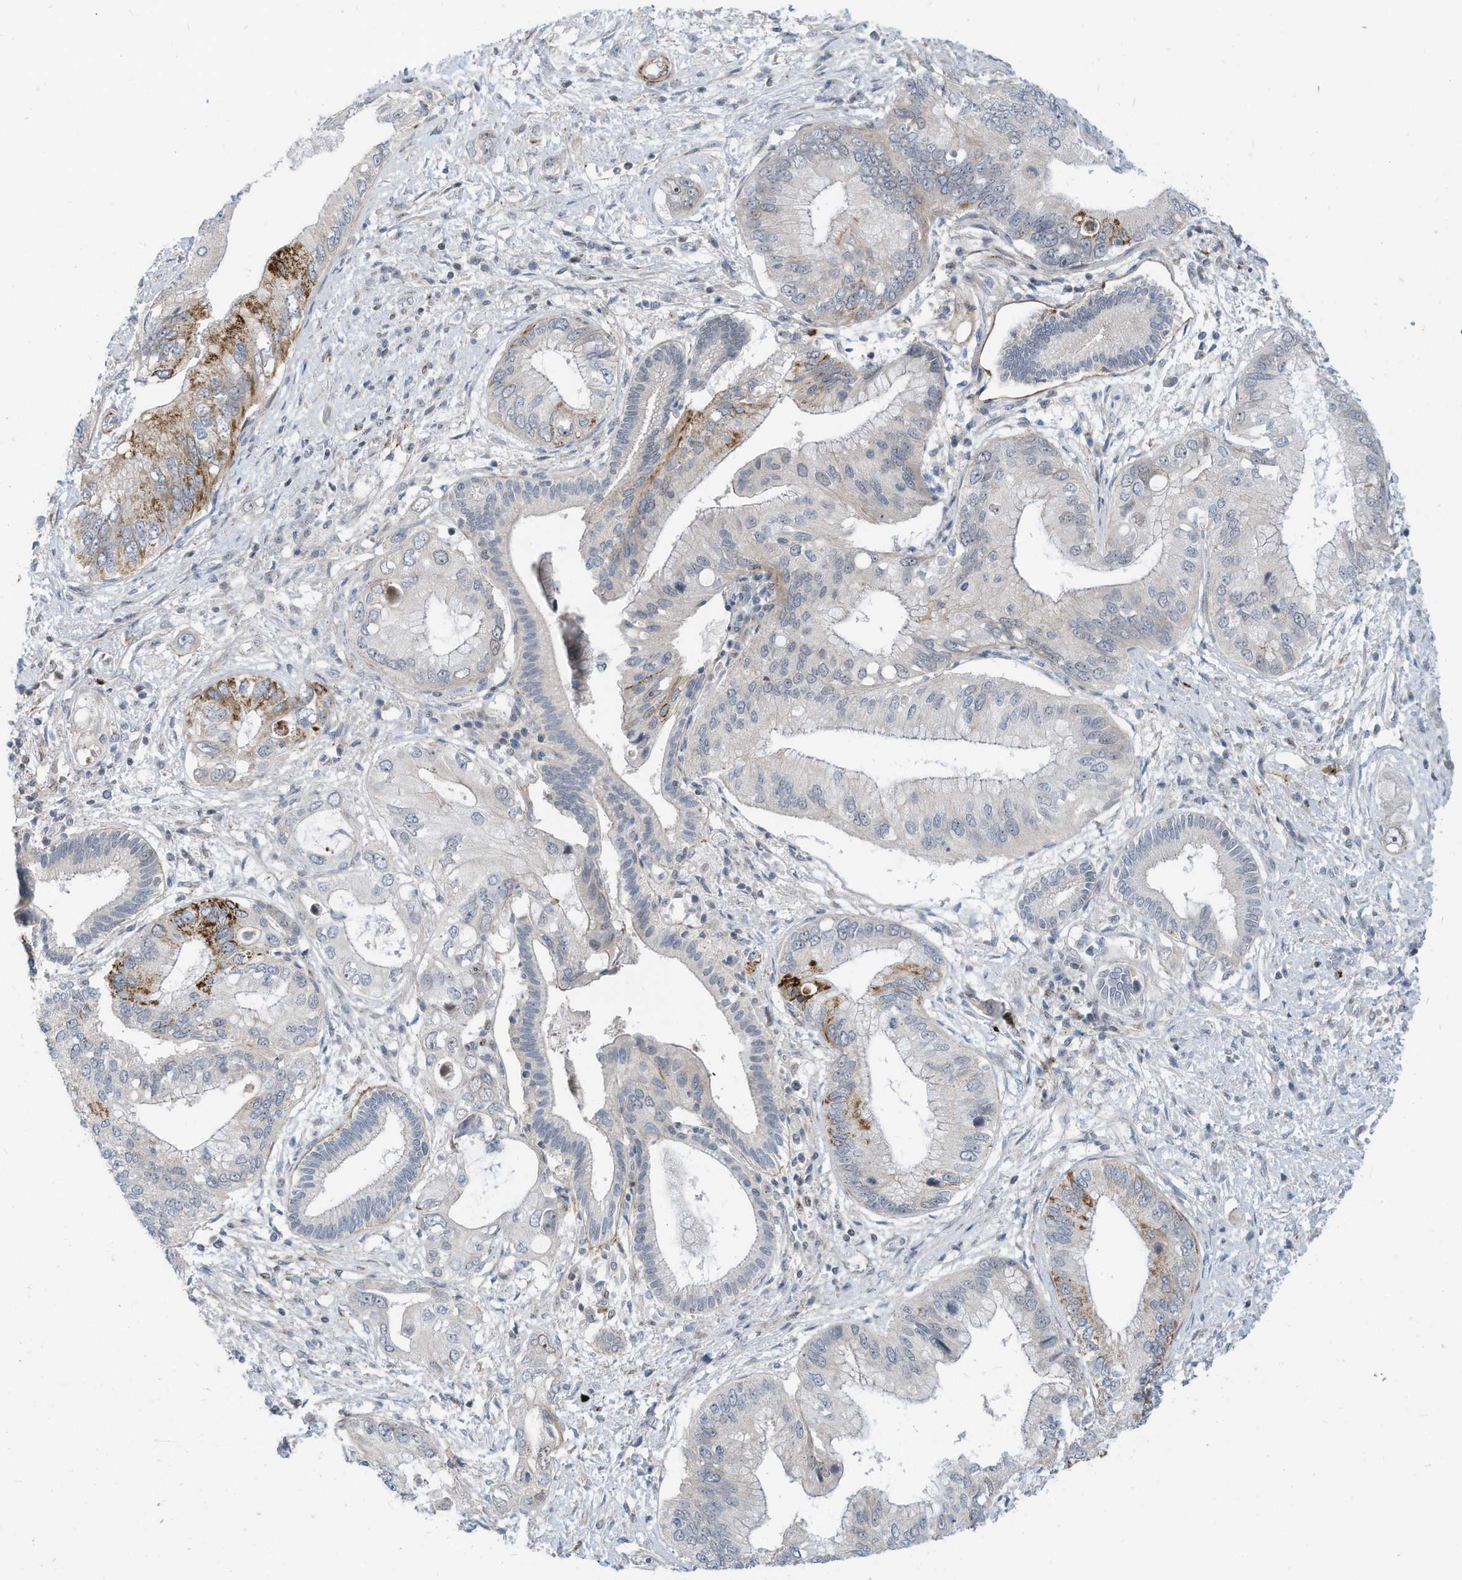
{"staining": {"intensity": "moderate", "quantity": "<25%", "location": "cytoplasmic/membranous"}, "tissue": "pancreatic cancer", "cell_type": "Tumor cells", "image_type": "cancer", "snomed": [{"axis": "morphology", "description": "Inflammation, NOS"}, {"axis": "morphology", "description": "Adenocarcinoma, NOS"}, {"axis": "topography", "description": "Pancreas"}], "caption": "Tumor cells exhibit low levels of moderate cytoplasmic/membranous expression in about <25% of cells in human pancreatic cancer (adenocarcinoma).", "gene": "GPATCH3", "patient": {"sex": "female", "age": 56}}